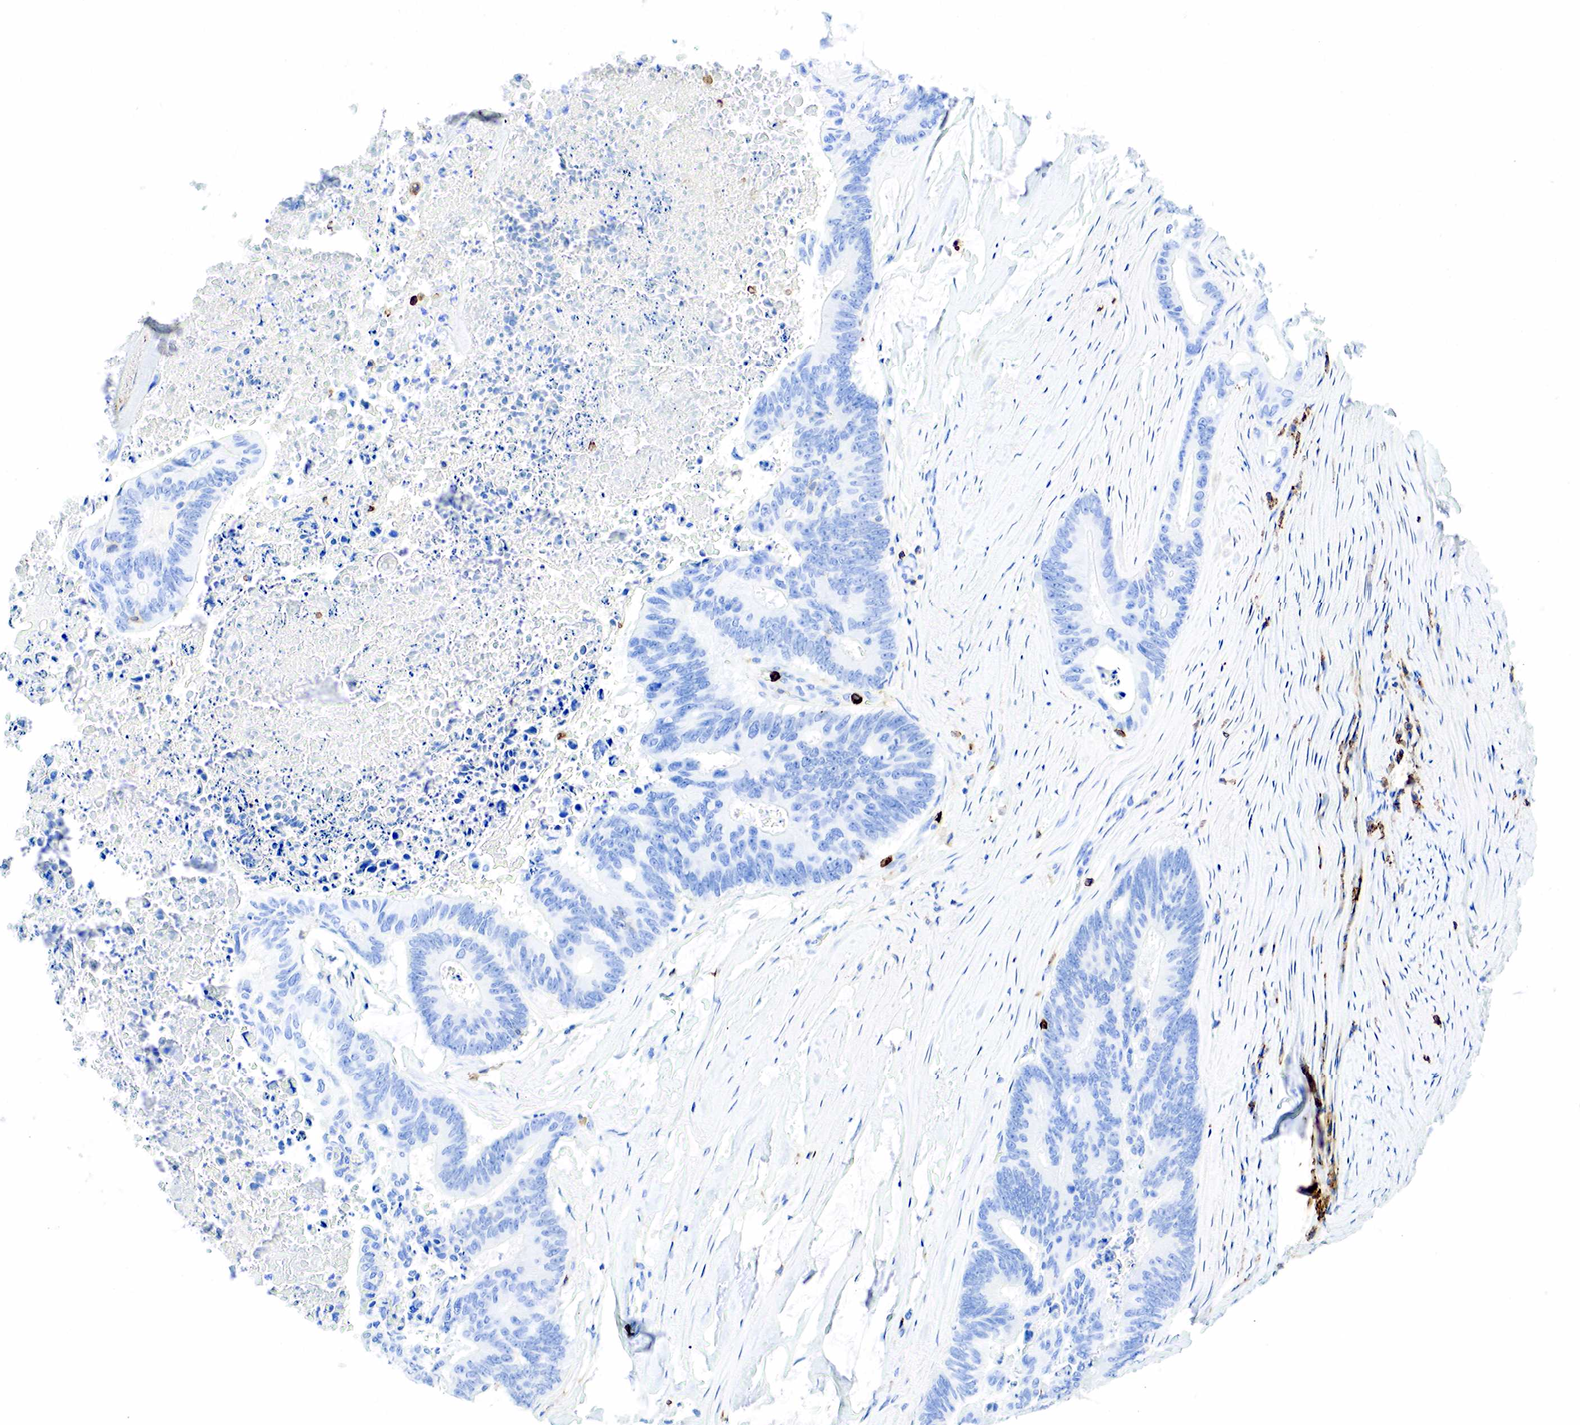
{"staining": {"intensity": "negative", "quantity": "none", "location": "none"}, "tissue": "colorectal cancer", "cell_type": "Tumor cells", "image_type": "cancer", "snomed": [{"axis": "morphology", "description": "Adenocarcinoma, NOS"}, {"axis": "topography", "description": "Colon"}], "caption": "A high-resolution image shows immunohistochemistry (IHC) staining of colorectal adenocarcinoma, which demonstrates no significant positivity in tumor cells.", "gene": "PTPRC", "patient": {"sex": "male", "age": 65}}